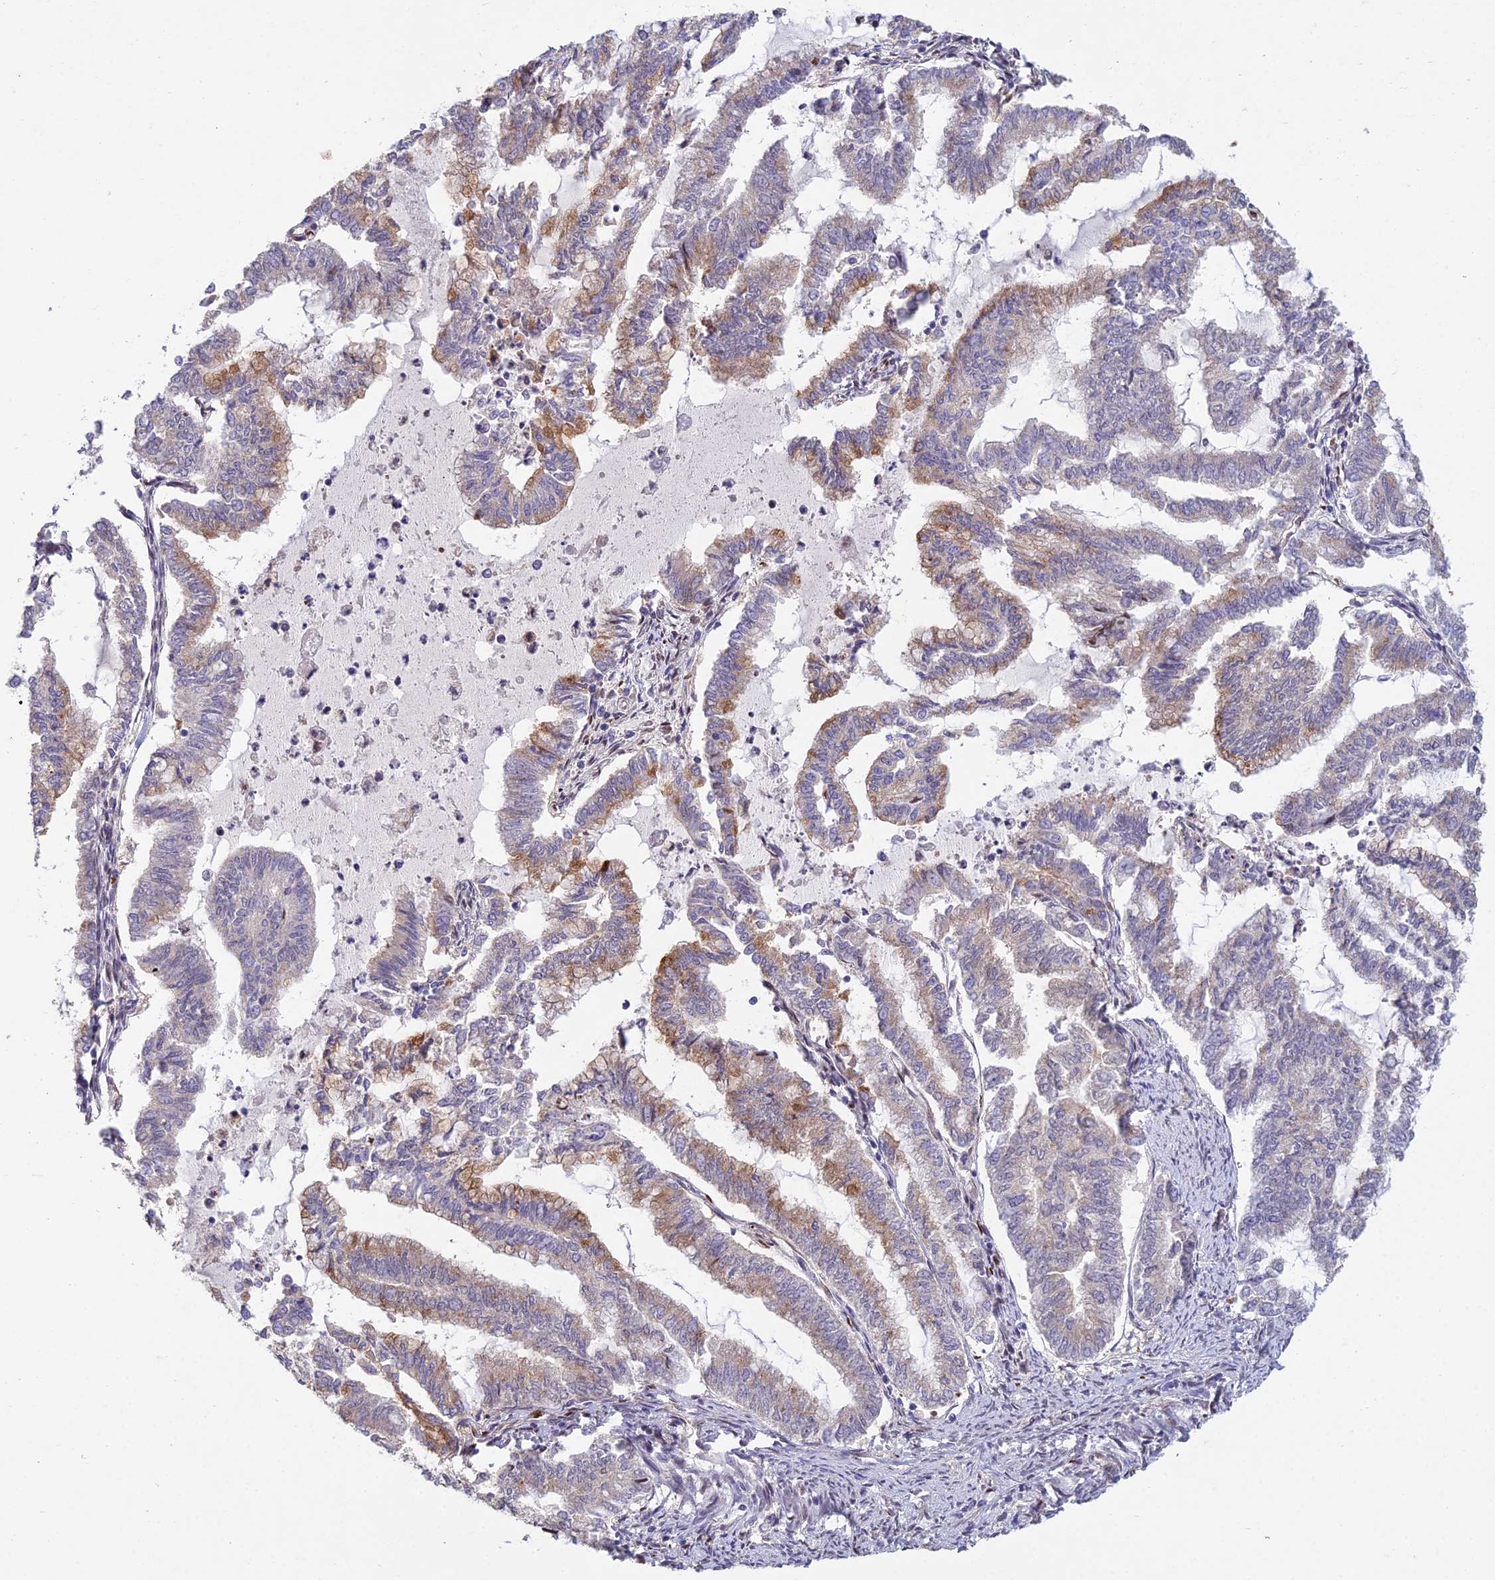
{"staining": {"intensity": "moderate", "quantity": "<25%", "location": "cytoplasmic/membranous"}, "tissue": "endometrial cancer", "cell_type": "Tumor cells", "image_type": "cancer", "snomed": [{"axis": "morphology", "description": "Adenocarcinoma, NOS"}, {"axis": "topography", "description": "Endometrium"}], "caption": "The micrograph reveals a brown stain indicating the presence of a protein in the cytoplasmic/membranous of tumor cells in adenocarcinoma (endometrial).", "gene": "ABHD17A", "patient": {"sex": "female", "age": 79}}